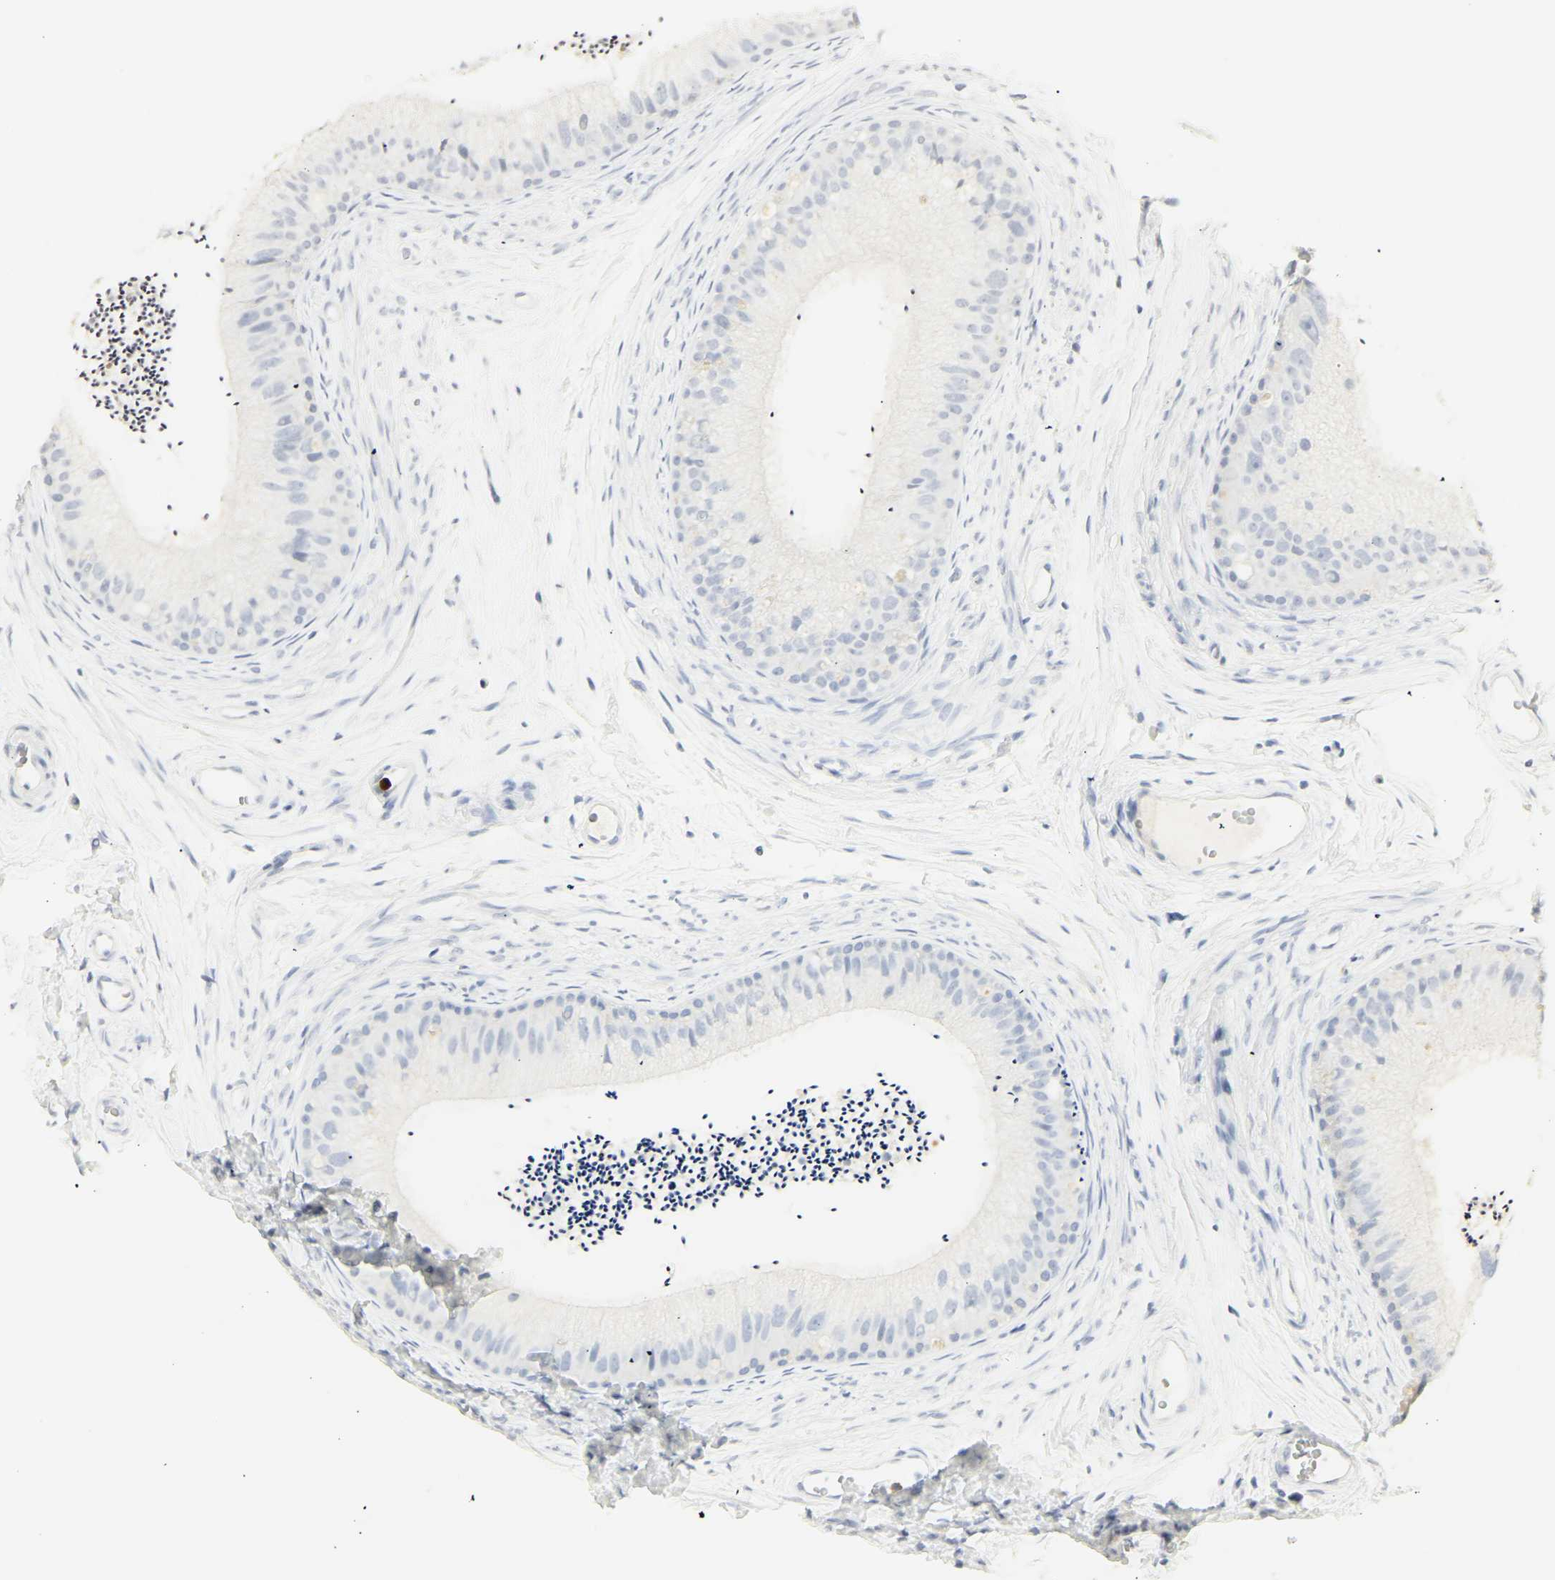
{"staining": {"intensity": "negative", "quantity": "none", "location": "none"}, "tissue": "epididymis", "cell_type": "Glandular cells", "image_type": "normal", "snomed": [{"axis": "morphology", "description": "Normal tissue, NOS"}, {"axis": "topography", "description": "Epididymis"}], "caption": "A micrograph of epididymis stained for a protein shows no brown staining in glandular cells.", "gene": "MPO", "patient": {"sex": "male", "age": 56}}